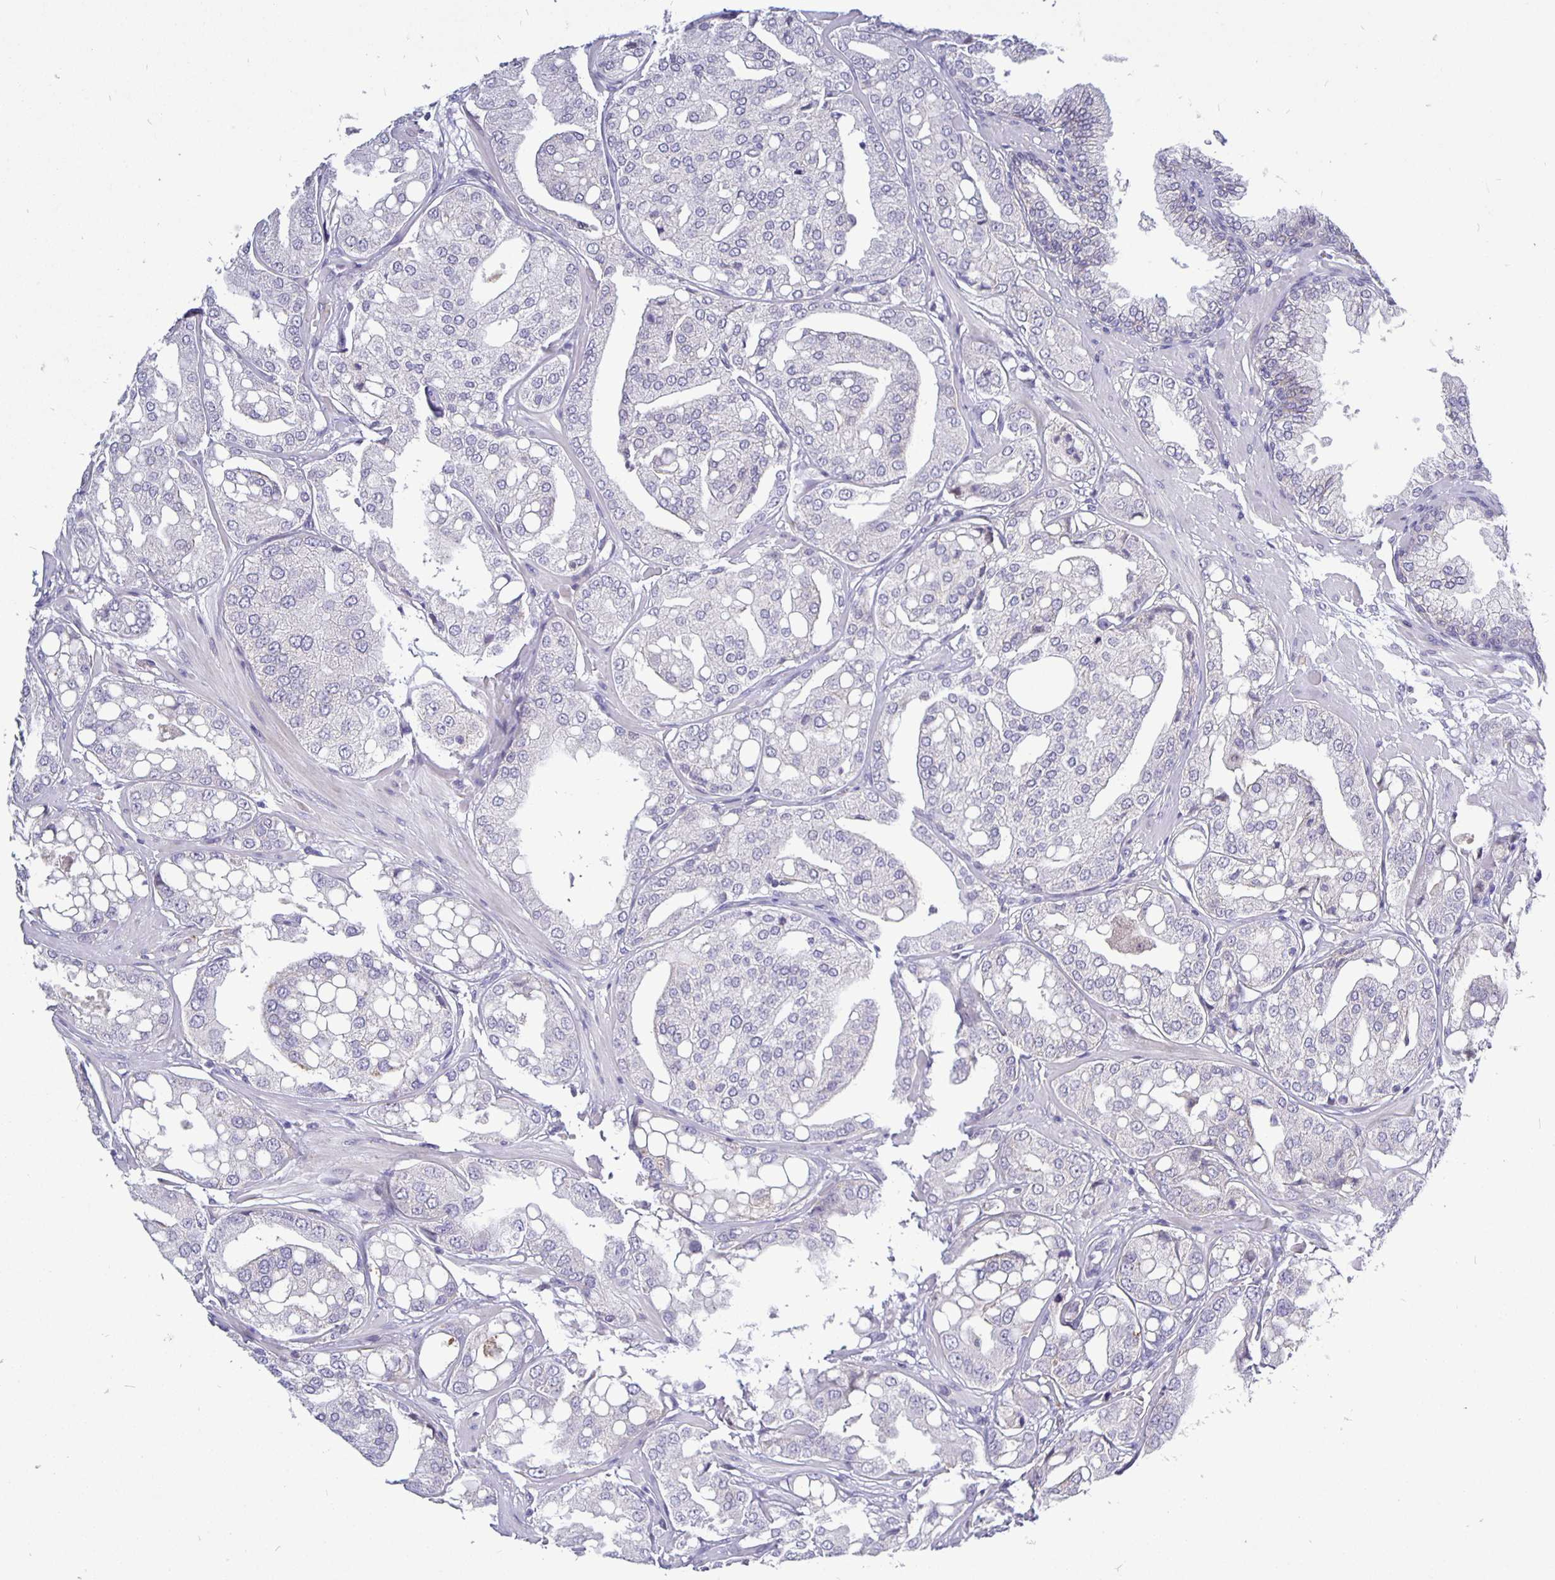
{"staining": {"intensity": "negative", "quantity": "none", "location": "none"}, "tissue": "renal cancer", "cell_type": "Tumor cells", "image_type": "cancer", "snomed": [{"axis": "morphology", "description": "Adenocarcinoma, NOS"}, {"axis": "topography", "description": "Urinary bladder"}], "caption": "DAB immunohistochemical staining of human renal cancer (adenocarcinoma) reveals no significant positivity in tumor cells.", "gene": "ERBB2", "patient": {"sex": "male", "age": 61}}